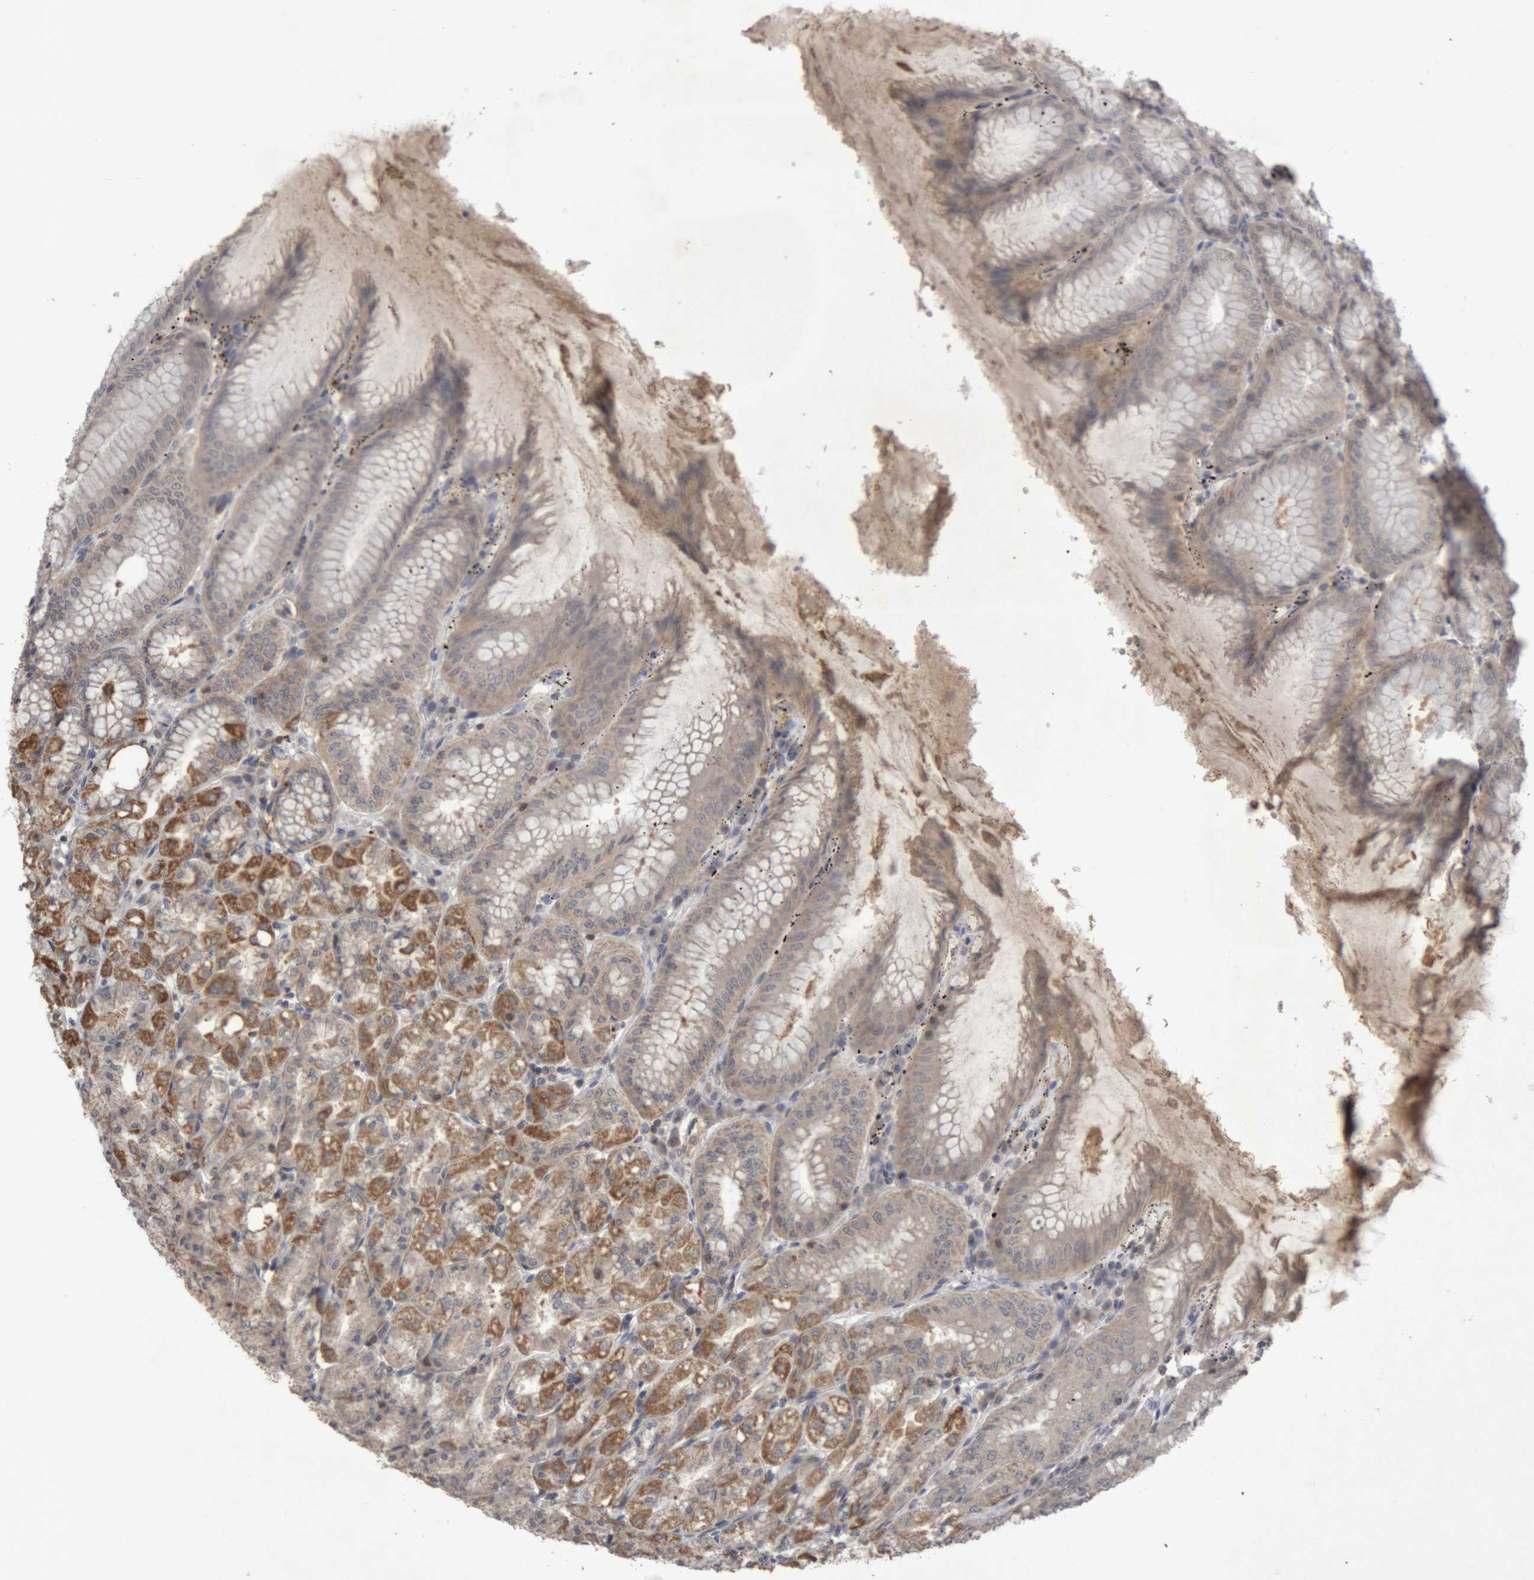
{"staining": {"intensity": "moderate", "quantity": ">75%", "location": "cytoplasmic/membranous,nuclear"}, "tissue": "stomach", "cell_type": "Glandular cells", "image_type": "normal", "snomed": [{"axis": "morphology", "description": "Normal tissue, NOS"}, {"axis": "topography", "description": "Stomach, lower"}], "caption": "Protein analysis of unremarkable stomach shows moderate cytoplasmic/membranous,nuclear expression in approximately >75% of glandular cells.", "gene": "NFATC2", "patient": {"sex": "male", "age": 71}}